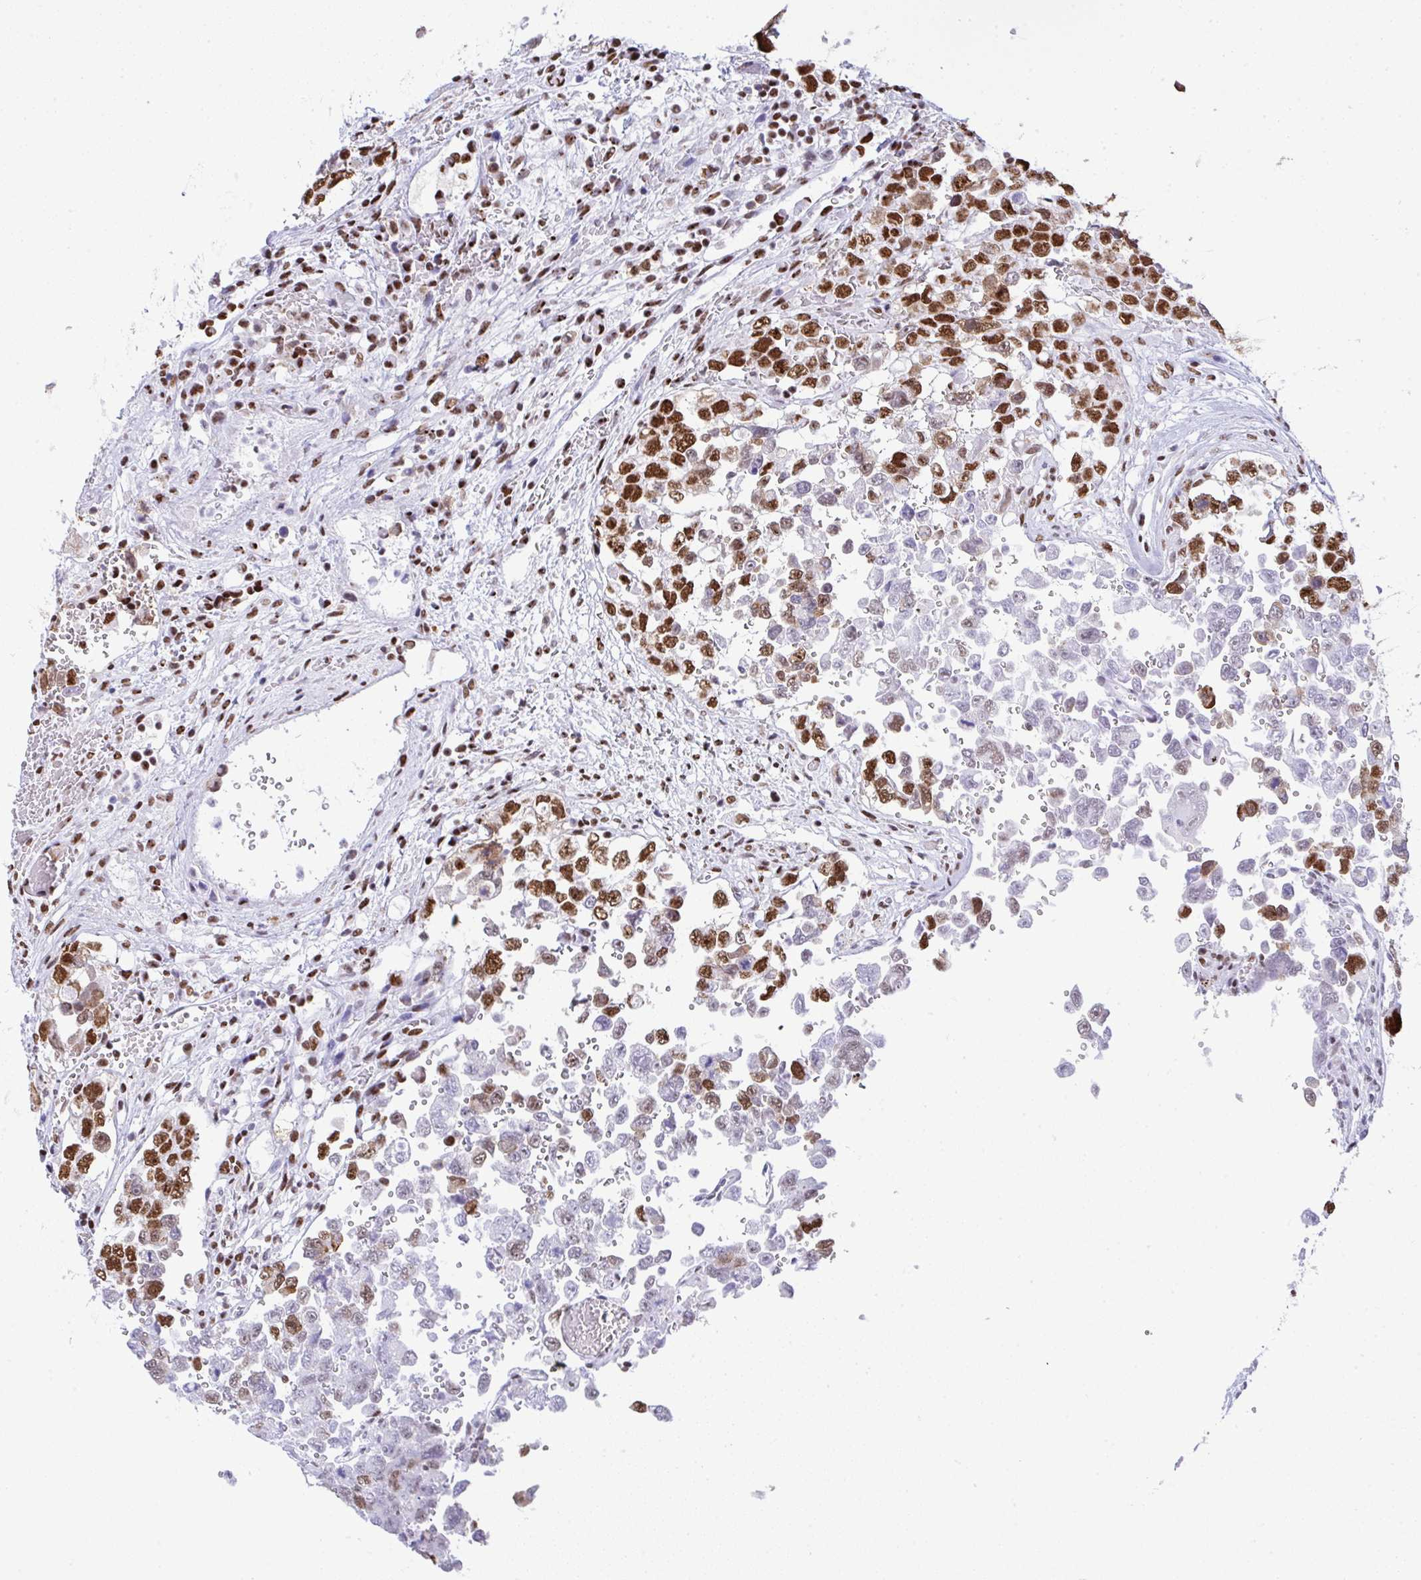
{"staining": {"intensity": "moderate", "quantity": "25%-75%", "location": "nuclear"}, "tissue": "testis cancer", "cell_type": "Tumor cells", "image_type": "cancer", "snomed": [{"axis": "morphology", "description": "Carcinoma, Embryonal, NOS"}, {"axis": "topography", "description": "Testis"}], "caption": "This histopathology image demonstrates testis cancer stained with immunohistochemistry to label a protein in brown. The nuclear of tumor cells show moderate positivity for the protein. Nuclei are counter-stained blue.", "gene": "DDX52", "patient": {"sex": "male", "age": 18}}